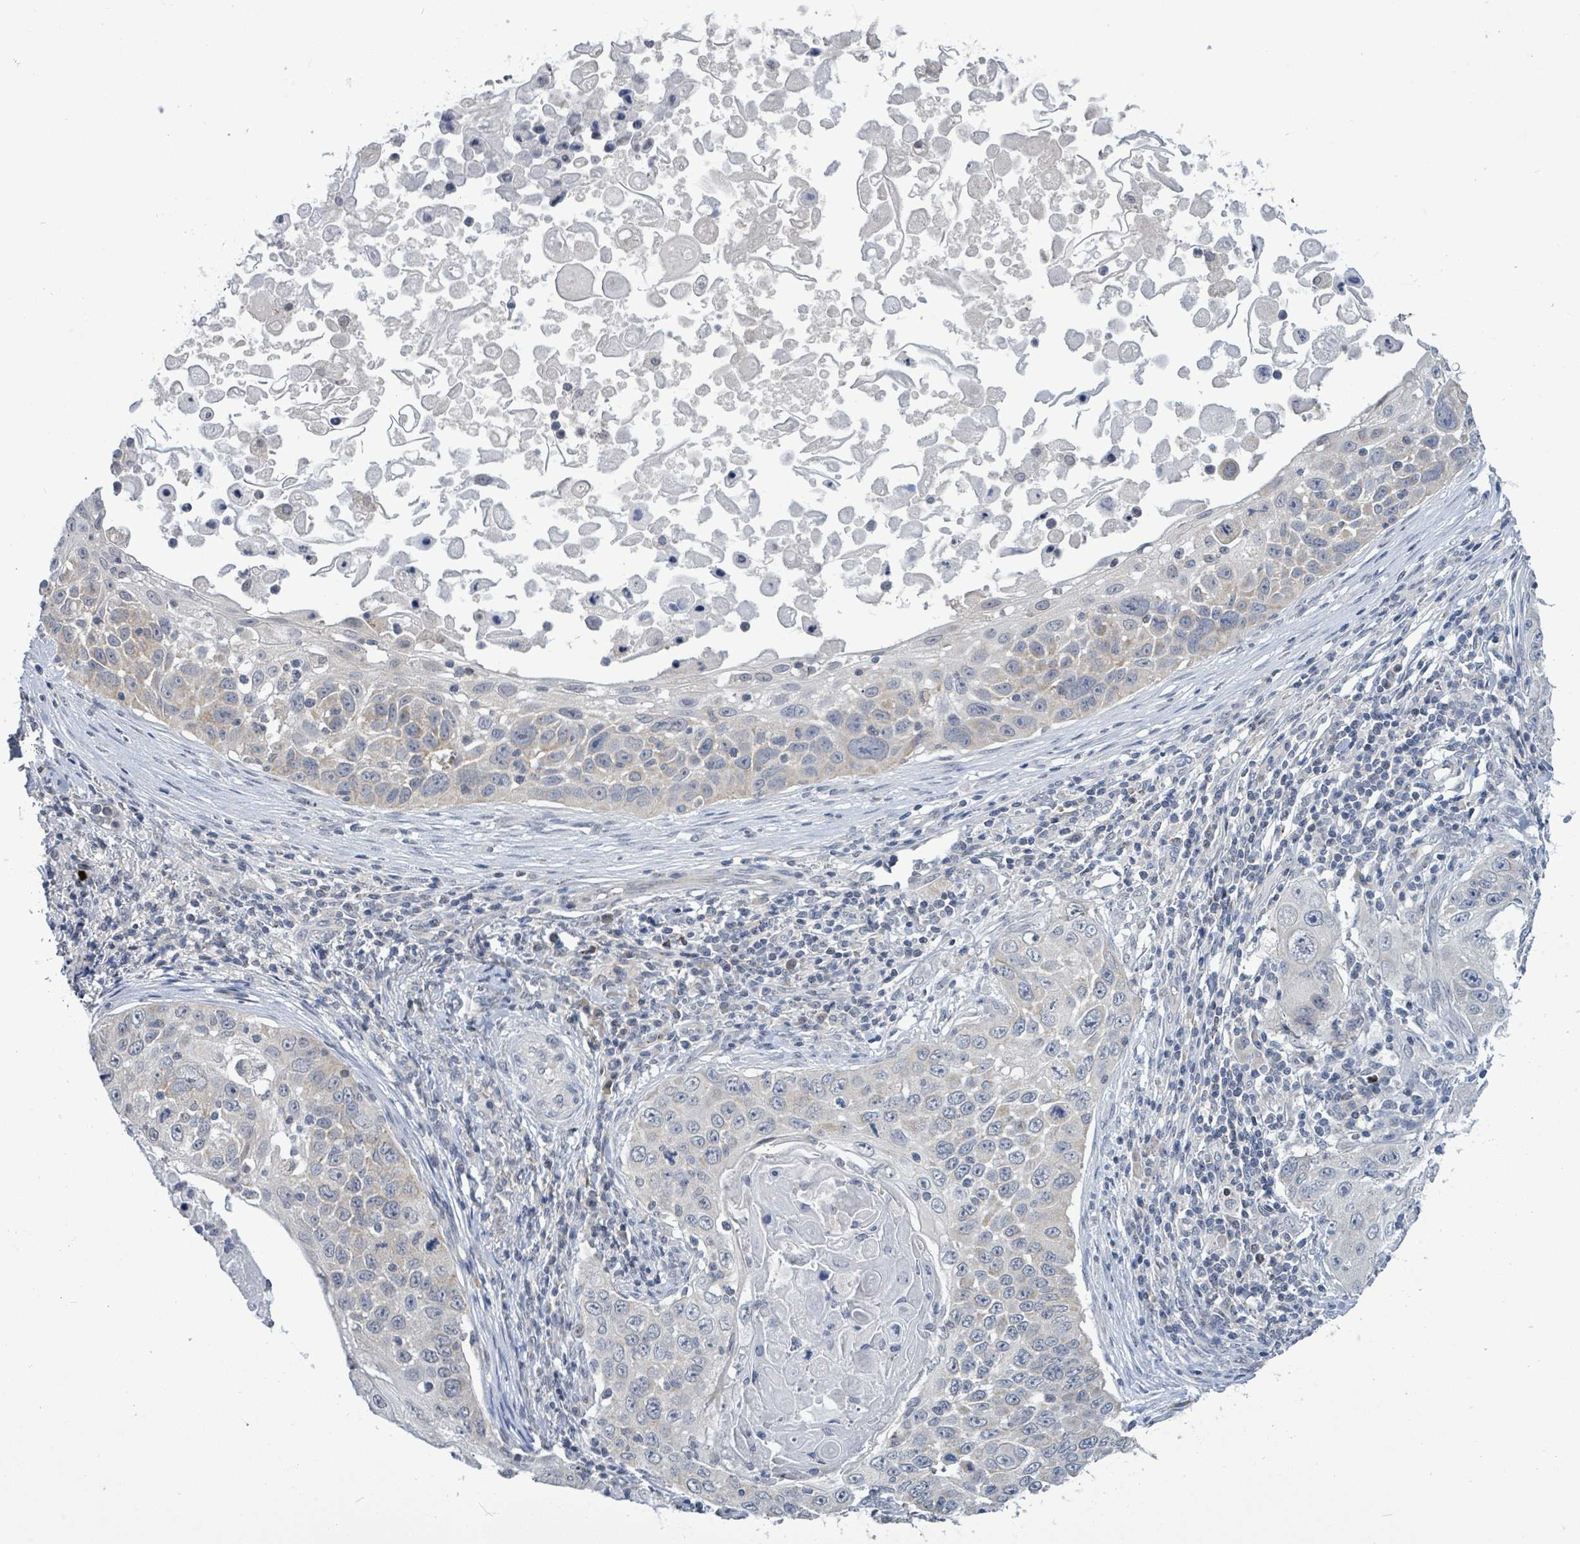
{"staining": {"intensity": "negative", "quantity": "none", "location": "none"}, "tissue": "skin cancer", "cell_type": "Tumor cells", "image_type": "cancer", "snomed": [{"axis": "morphology", "description": "Squamous cell carcinoma, NOS"}, {"axis": "topography", "description": "Skin"}], "caption": "High power microscopy histopathology image of an IHC micrograph of skin squamous cell carcinoma, revealing no significant positivity in tumor cells. Brightfield microscopy of IHC stained with DAB (3,3'-diaminobenzidine) (brown) and hematoxylin (blue), captured at high magnification.", "gene": "COQ10B", "patient": {"sex": "male", "age": 24}}